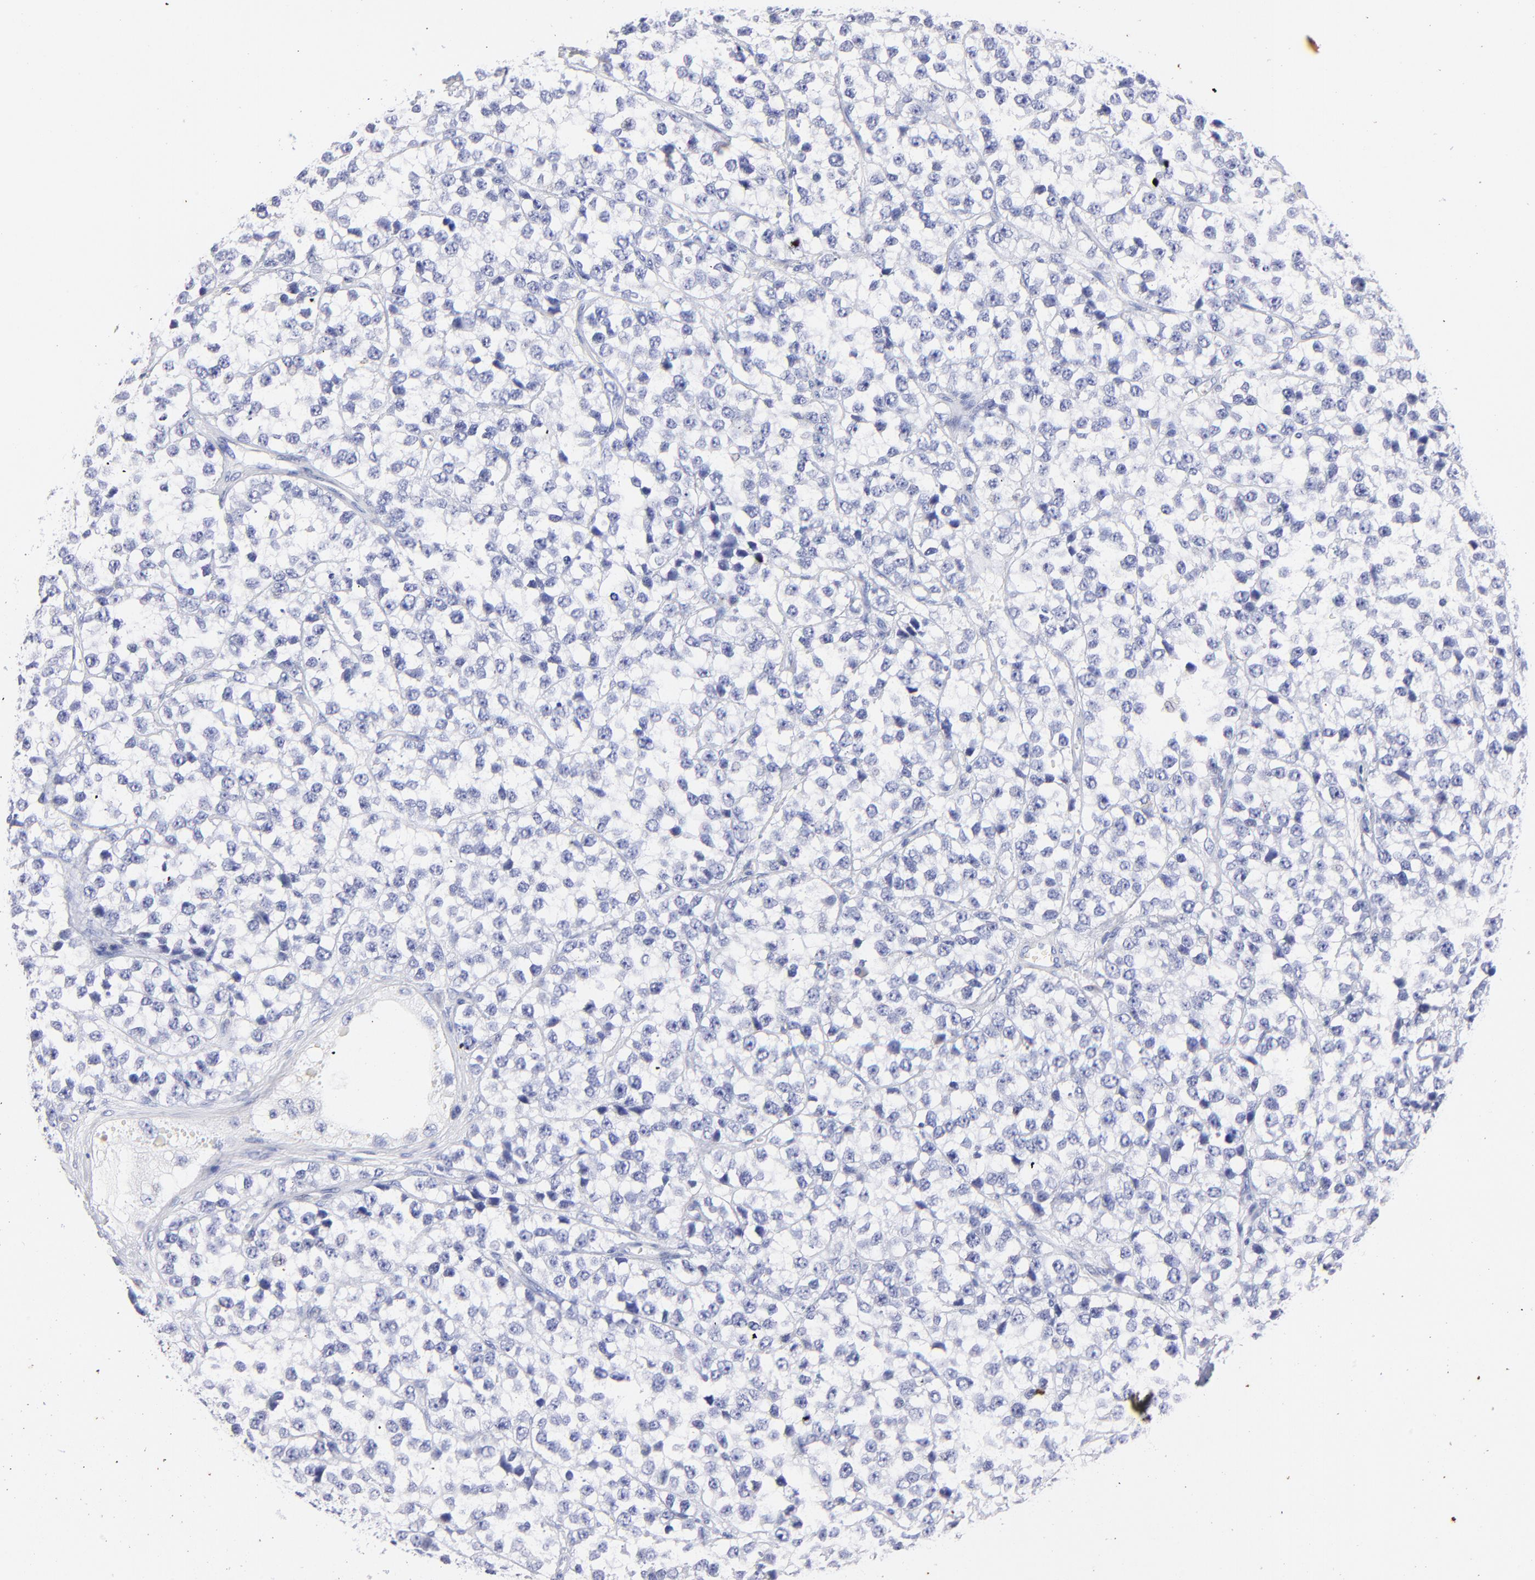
{"staining": {"intensity": "negative", "quantity": "none", "location": "none"}, "tissue": "testis cancer", "cell_type": "Tumor cells", "image_type": "cancer", "snomed": [{"axis": "morphology", "description": "Seminoma, NOS"}, {"axis": "topography", "description": "Testis"}], "caption": "High magnification brightfield microscopy of testis cancer stained with DAB (3,3'-diaminobenzidine) (brown) and counterstained with hematoxylin (blue): tumor cells show no significant expression.", "gene": "HORMAD2", "patient": {"sex": "male", "age": 25}}